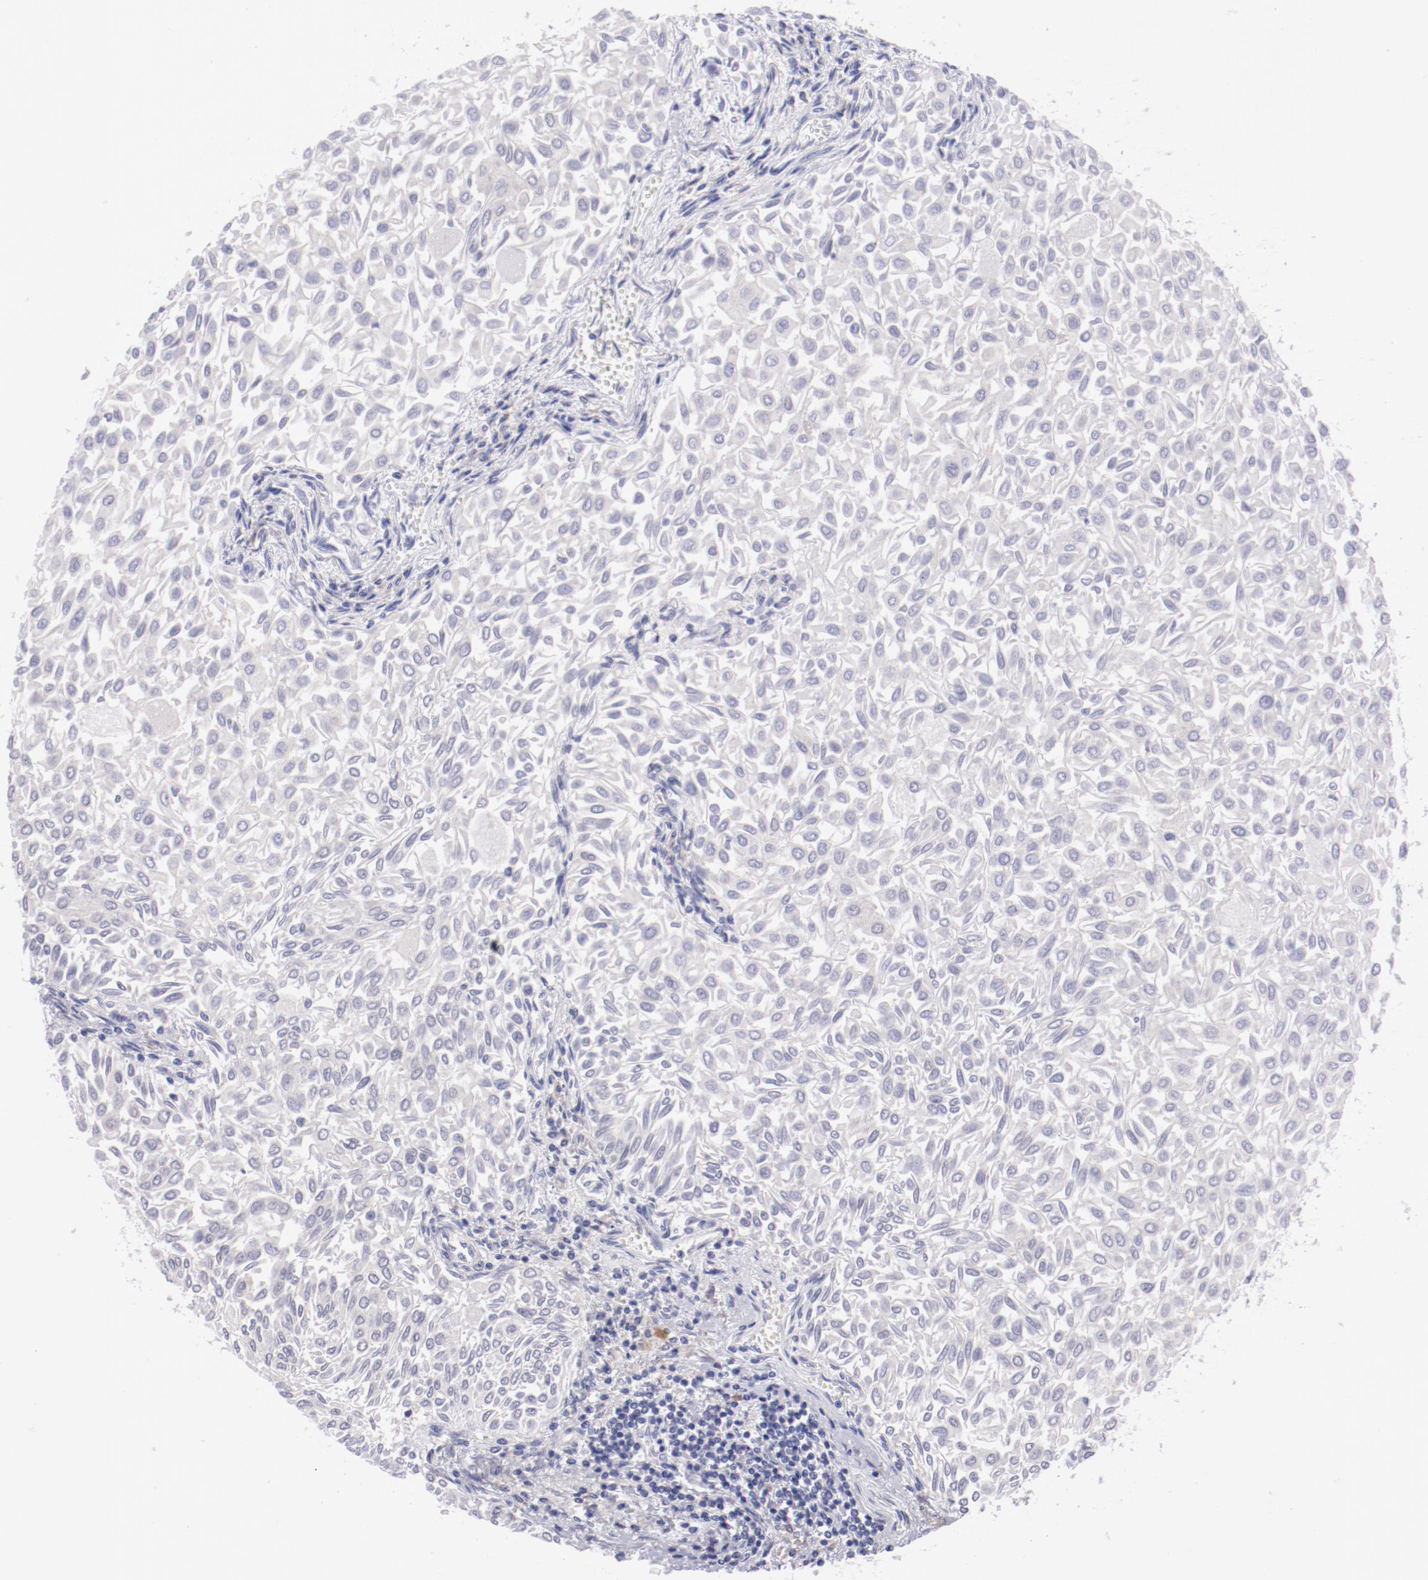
{"staining": {"intensity": "negative", "quantity": "none", "location": "none"}, "tissue": "urothelial cancer", "cell_type": "Tumor cells", "image_type": "cancer", "snomed": [{"axis": "morphology", "description": "Urothelial carcinoma, Low grade"}, {"axis": "topography", "description": "Urinary bladder"}], "caption": "Urothelial cancer was stained to show a protein in brown. There is no significant expression in tumor cells. The staining is performed using DAB brown chromogen with nuclei counter-stained in using hematoxylin.", "gene": "TRAF3", "patient": {"sex": "male", "age": 64}}